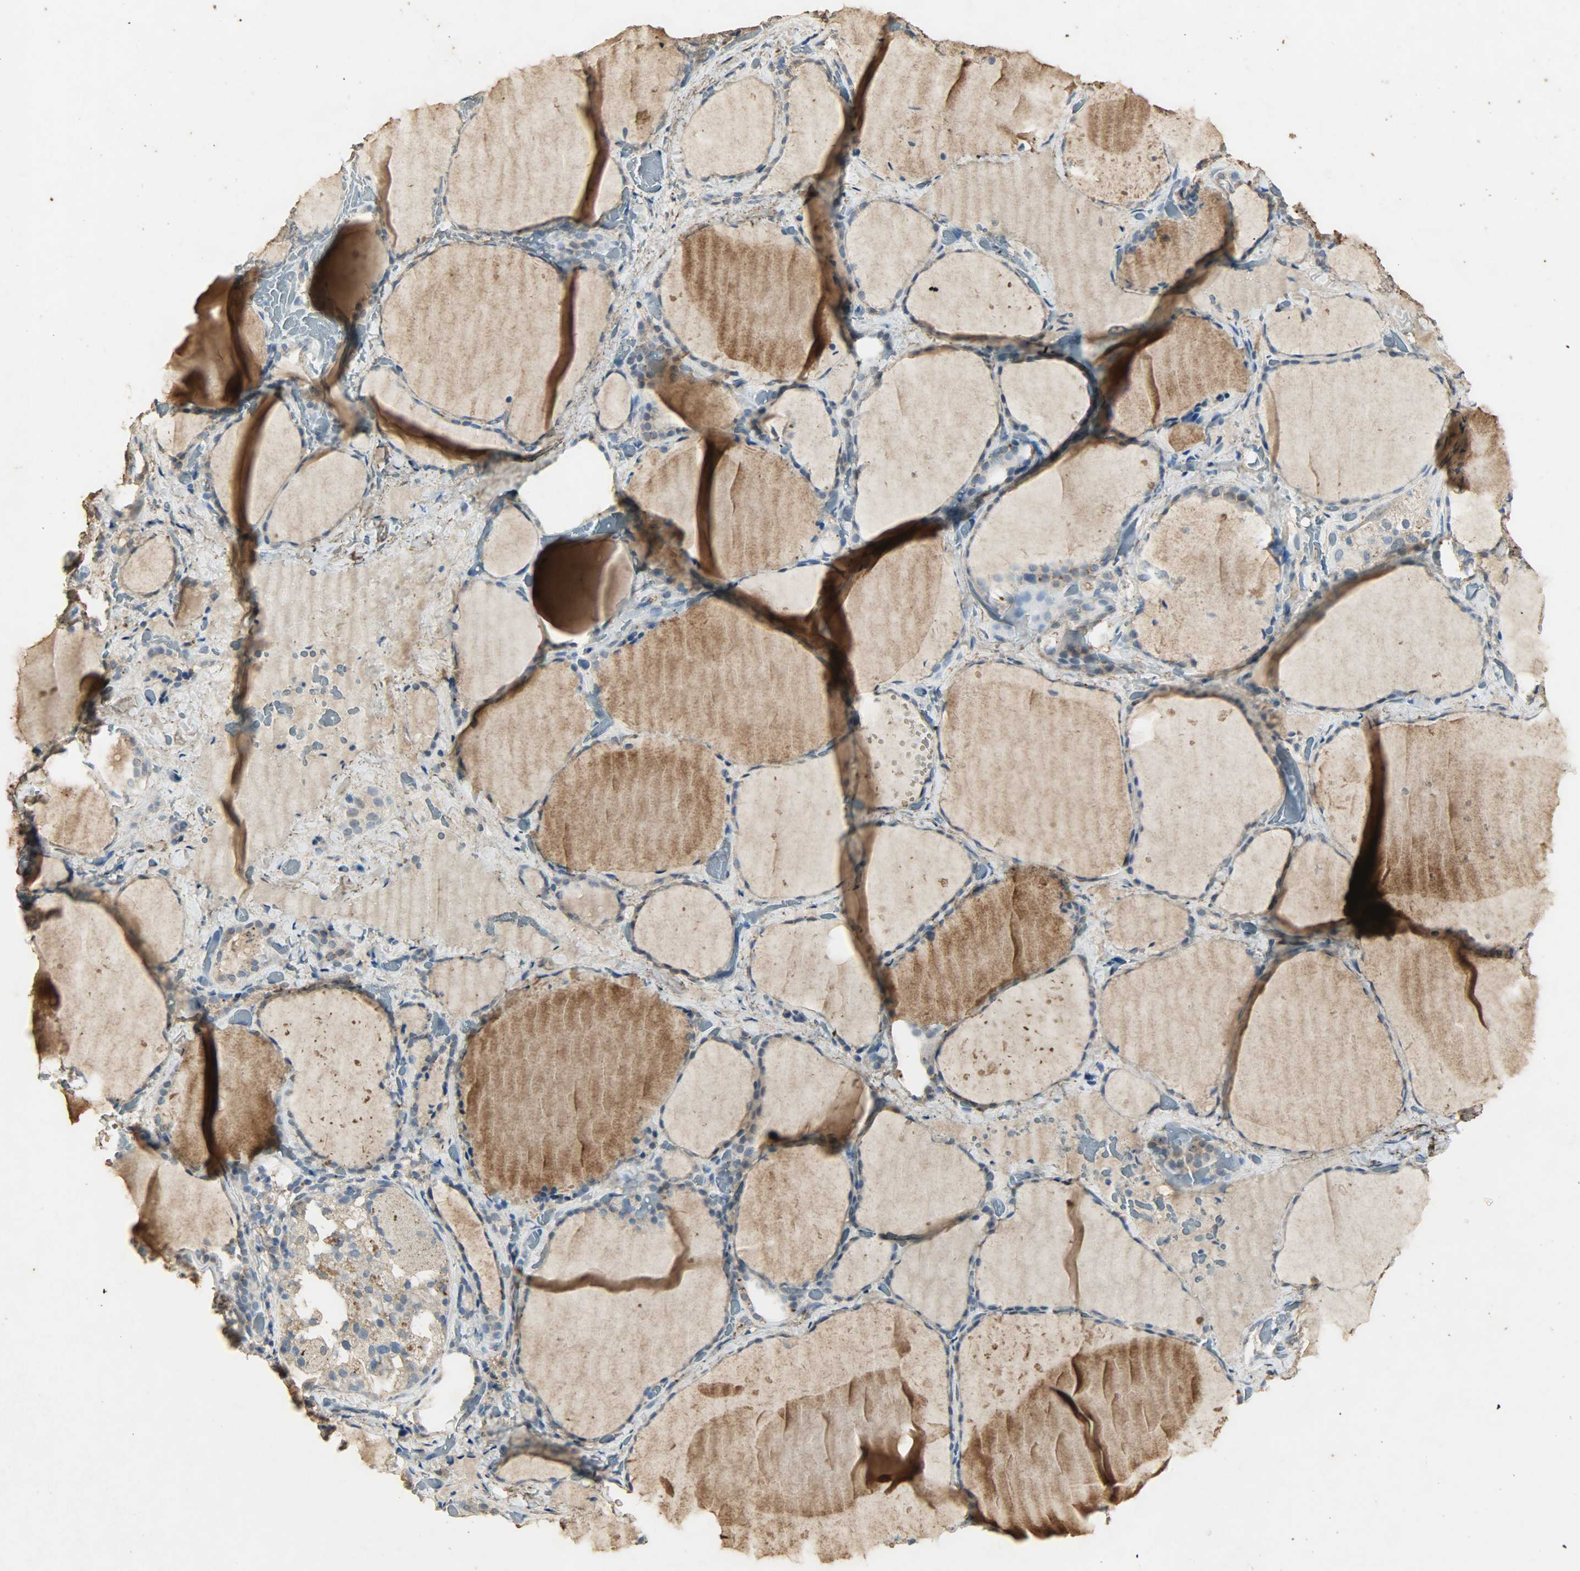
{"staining": {"intensity": "moderate", "quantity": "25%-75%", "location": "cytoplasmic/membranous"}, "tissue": "thyroid gland", "cell_type": "Glandular cells", "image_type": "normal", "snomed": [{"axis": "morphology", "description": "Normal tissue, NOS"}, {"axis": "topography", "description": "Thyroid gland"}], "caption": "Thyroid gland stained with IHC exhibits moderate cytoplasmic/membranous expression in approximately 25%-75% of glandular cells.", "gene": "ASB9", "patient": {"sex": "female", "age": 22}}